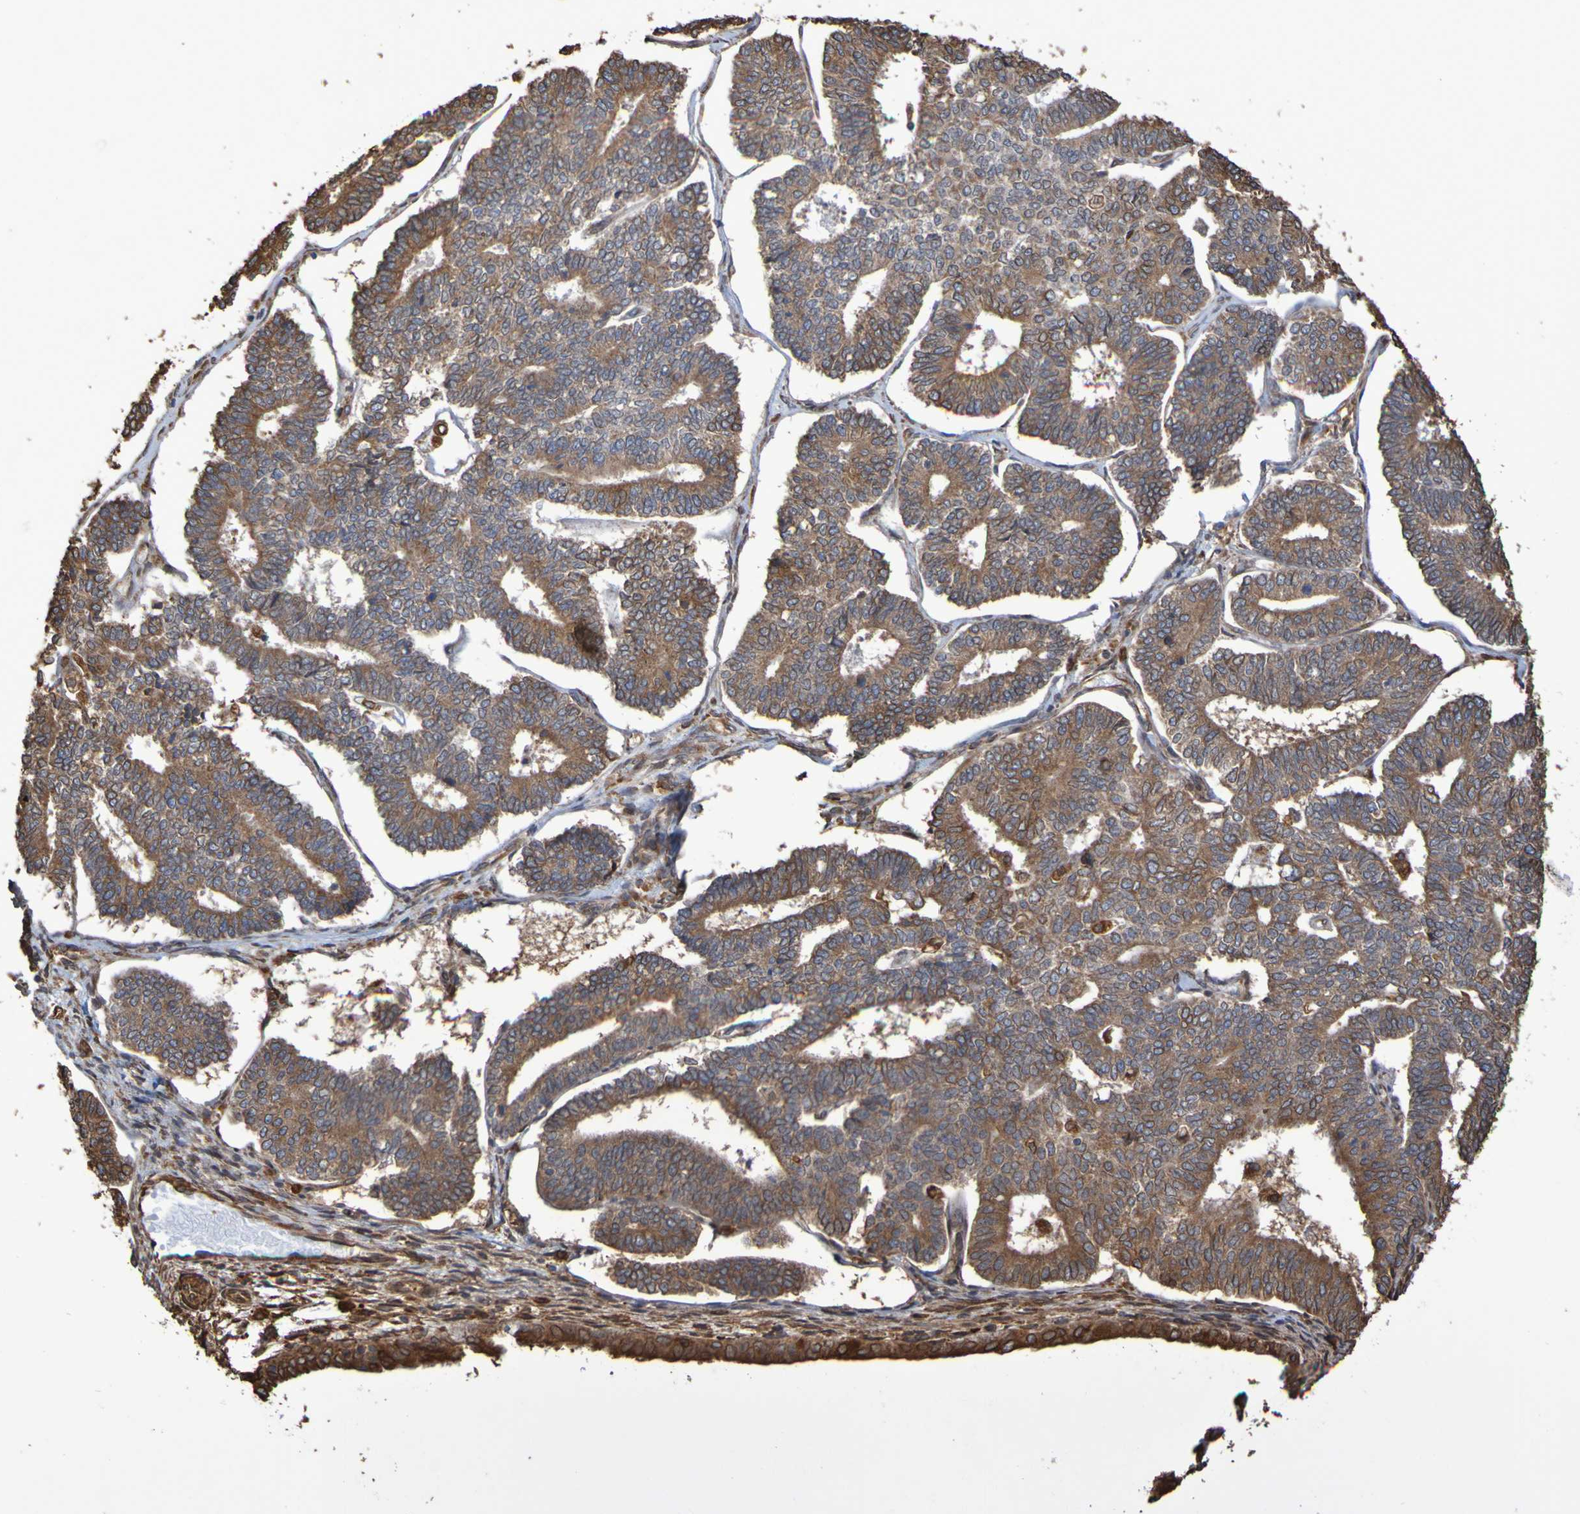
{"staining": {"intensity": "strong", "quantity": ">75%", "location": "cytoplasmic/membranous"}, "tissue": "endometrial cancer", "cell_type": "Tumor cells", "image_type": "cancer", "snomed": [{"axis": "morphology", "description": "Adenocarcinoma, NOS"}, {"axis": "topography", "description": "Endometrium"}], "caption": "DAB immunohistochemical staining of human endometrial cancer shows strong cytoplasmic/membranous protein staining in approximately >75% of tumor cells.", "gene": "RAB11A", "patient": {"sex": "female", "age": 70}}